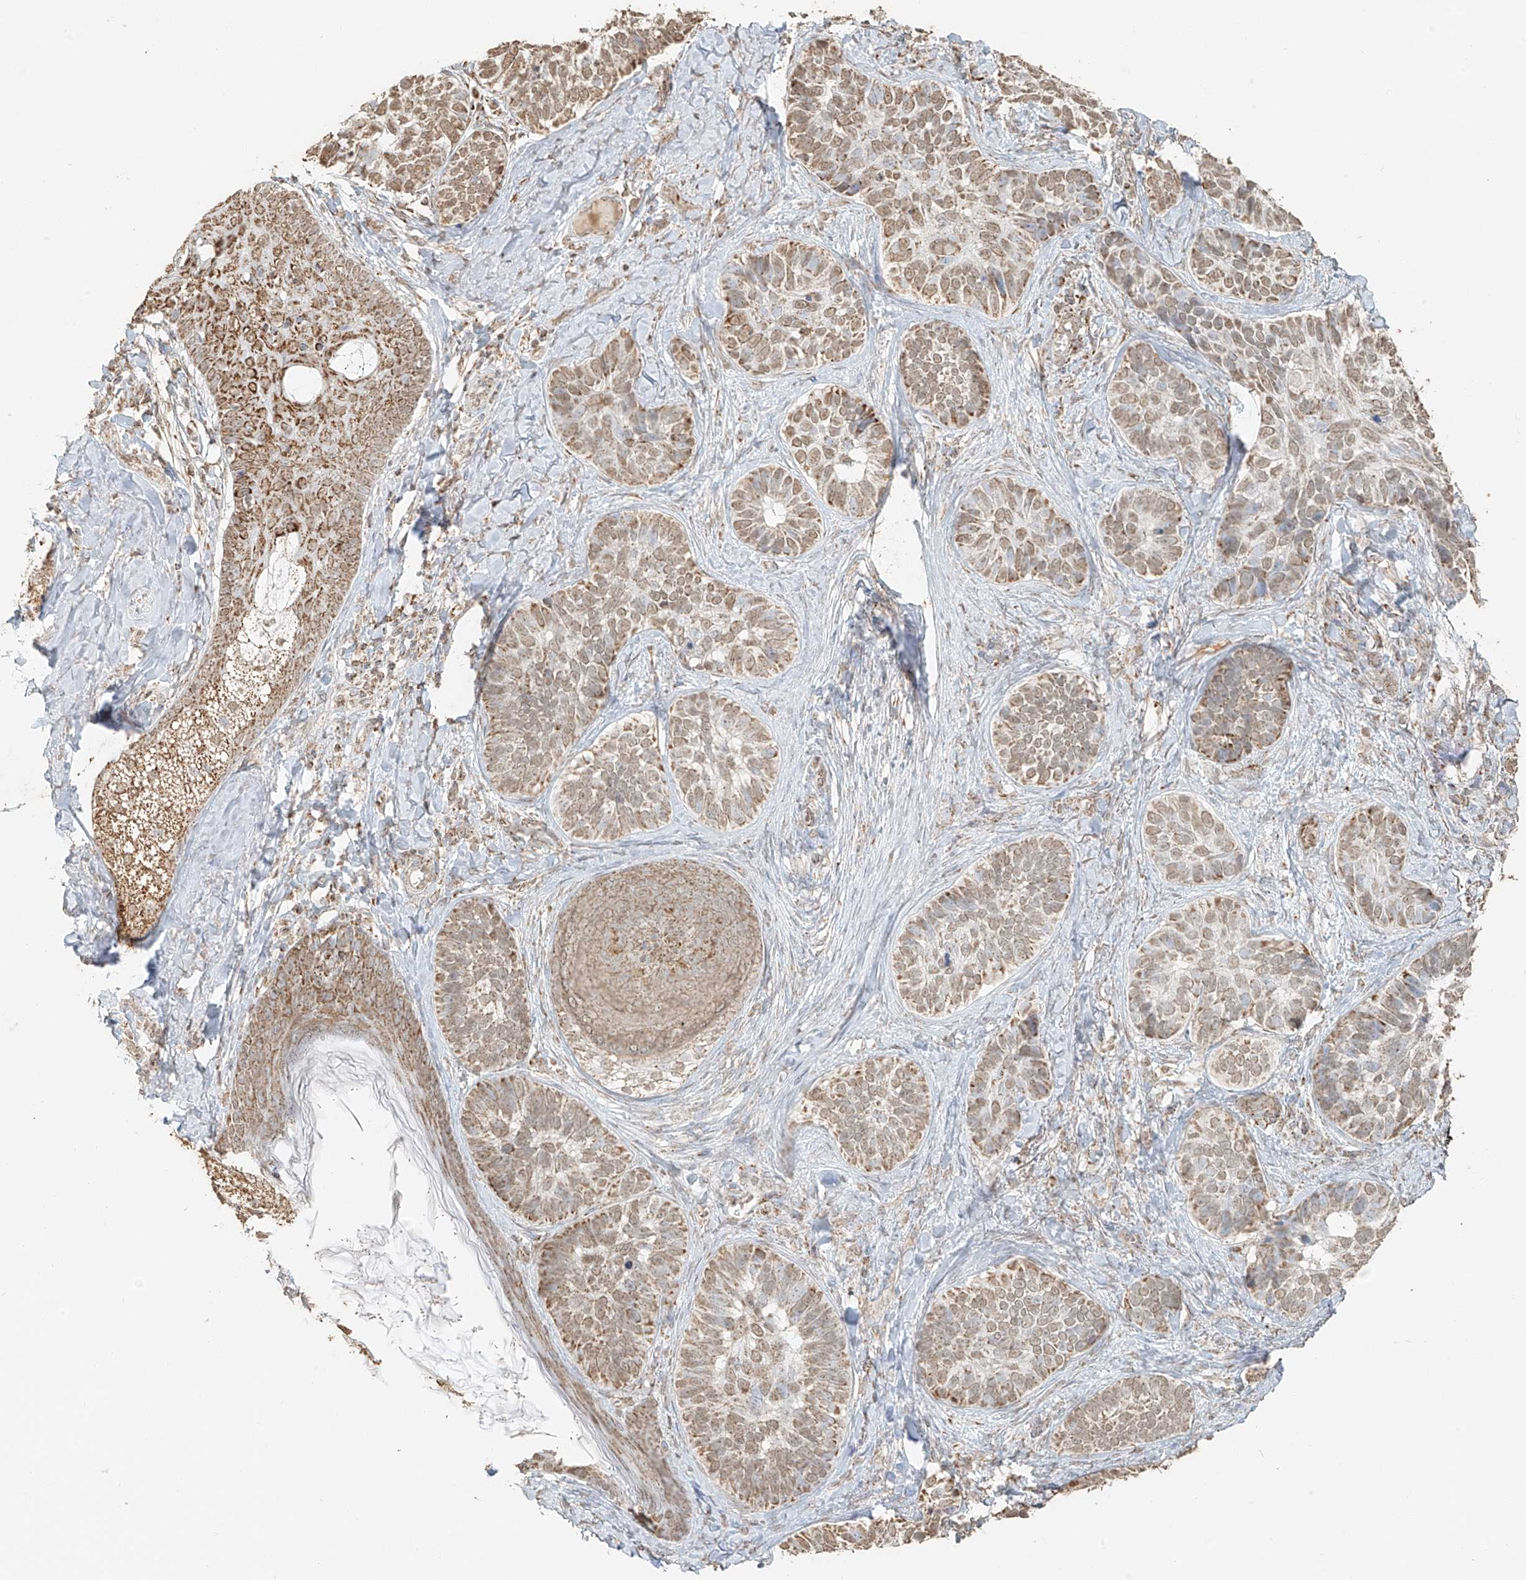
{"staining": {"intensity": "moderate", "quantity": ">75%", "location": "cytoplasmic/membranous"}, "tissue": "skin cancer", "cell_type": "Tumor cells", "image_type": "cancer", "snomed": [{"axis": "morphology", "description": "Basal cell carcinoma"}, {"axis": "topography", "description": "Skin"}], "caption": "IHC of human basal cell carcinoma (skin) reveals medium levels of moderate cytoplasmic/membranous staining in about >75% of tumor cells.", "gene": "MIPEP", "patient": {"sex": "male", "age": 62}}